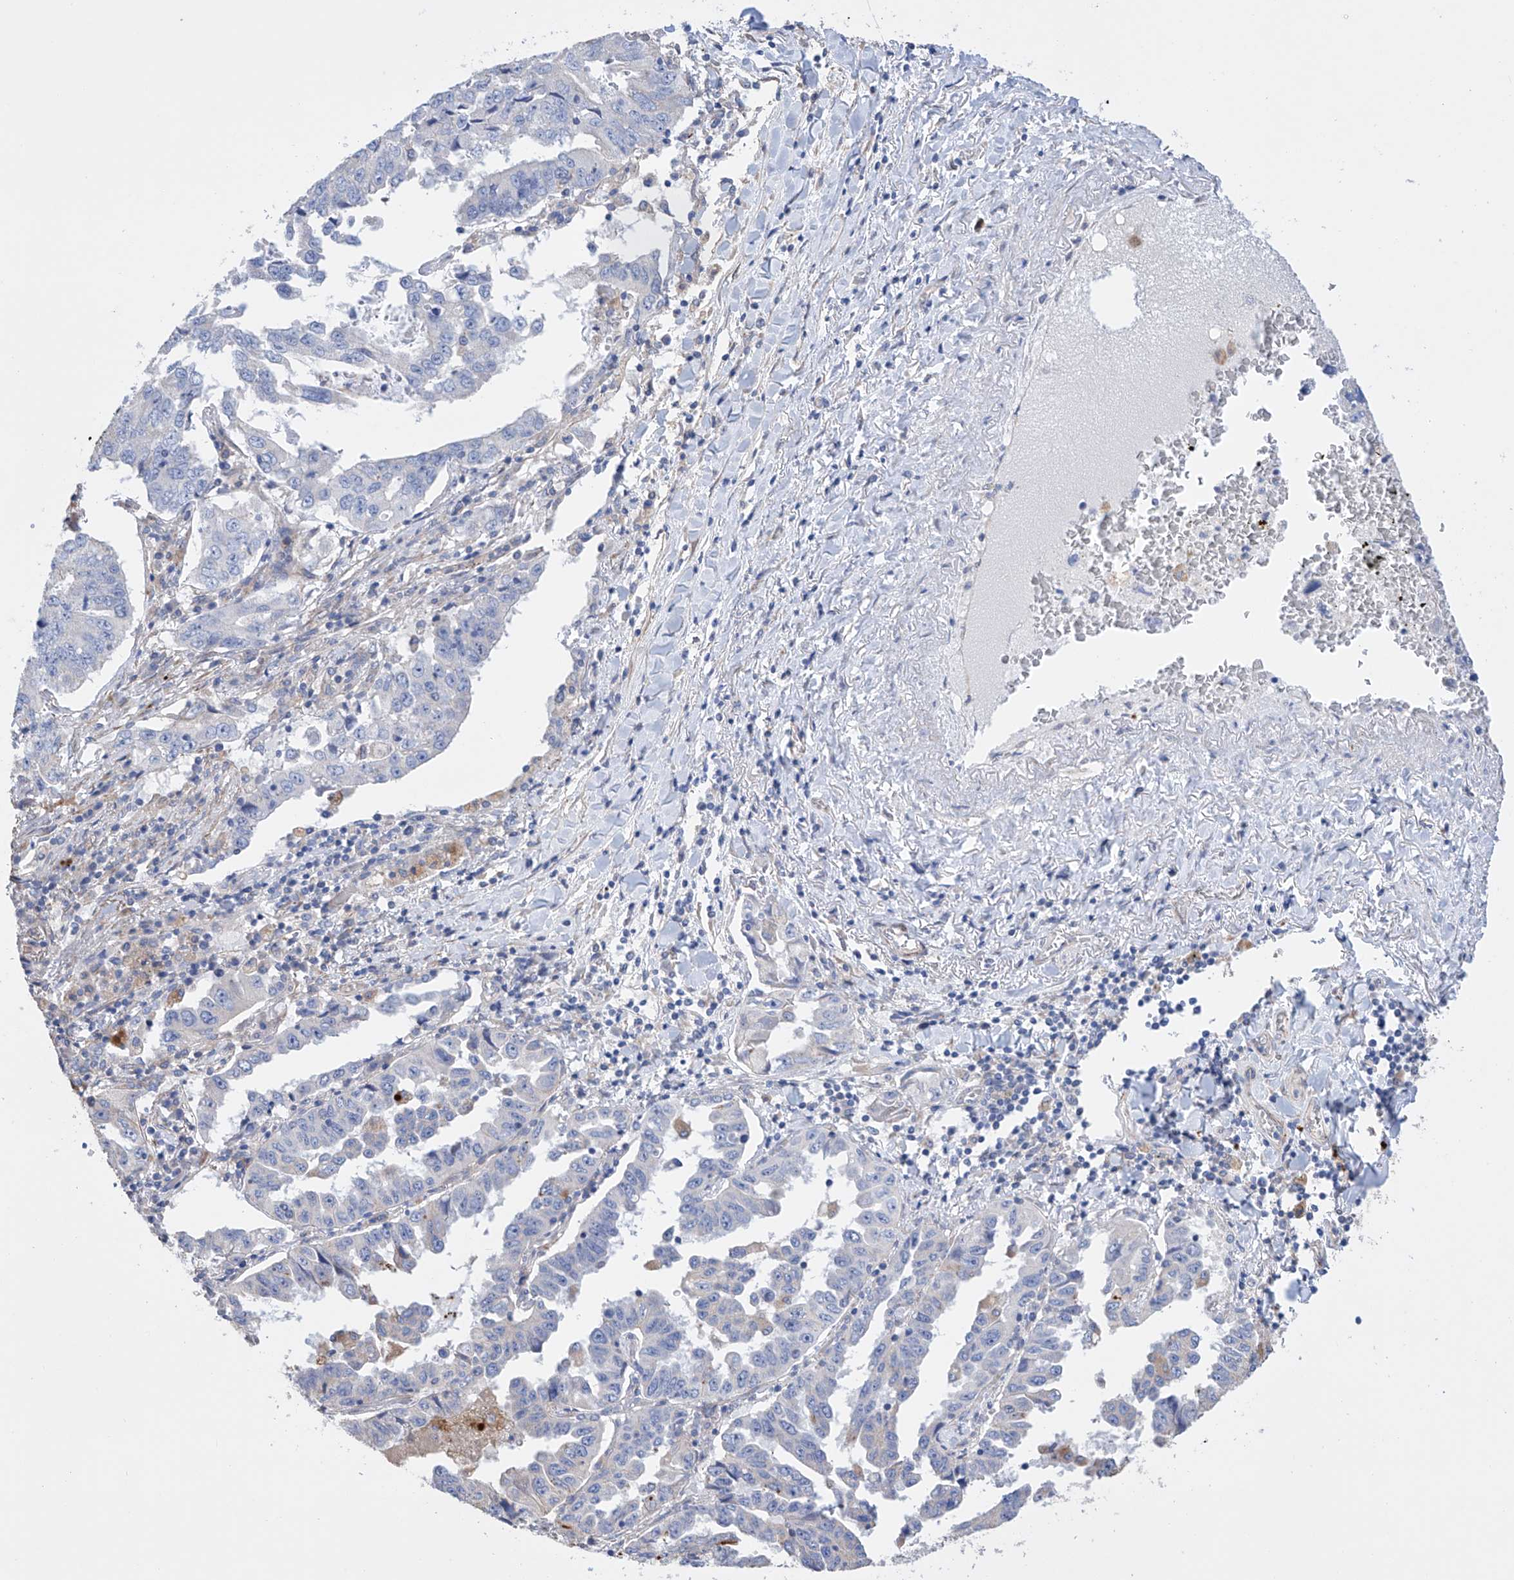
{"staining": {"intensity": "negative", "quantity": "none", "location": "none"}, "tissue": "lung cancer", "cell_type": "Tumor cells", "image_type": "cancer", "snomed": [{"axis": "morphology", "description": "Adenocarcinoma, NOS"}, {"axis": "topography", "description": "Lung"}], "caption": "There is no significant expression in tumor cells of lung adenocarcinoma.", "gene": "AFG1L", "patient": {"sex": "female", "age": 51}}